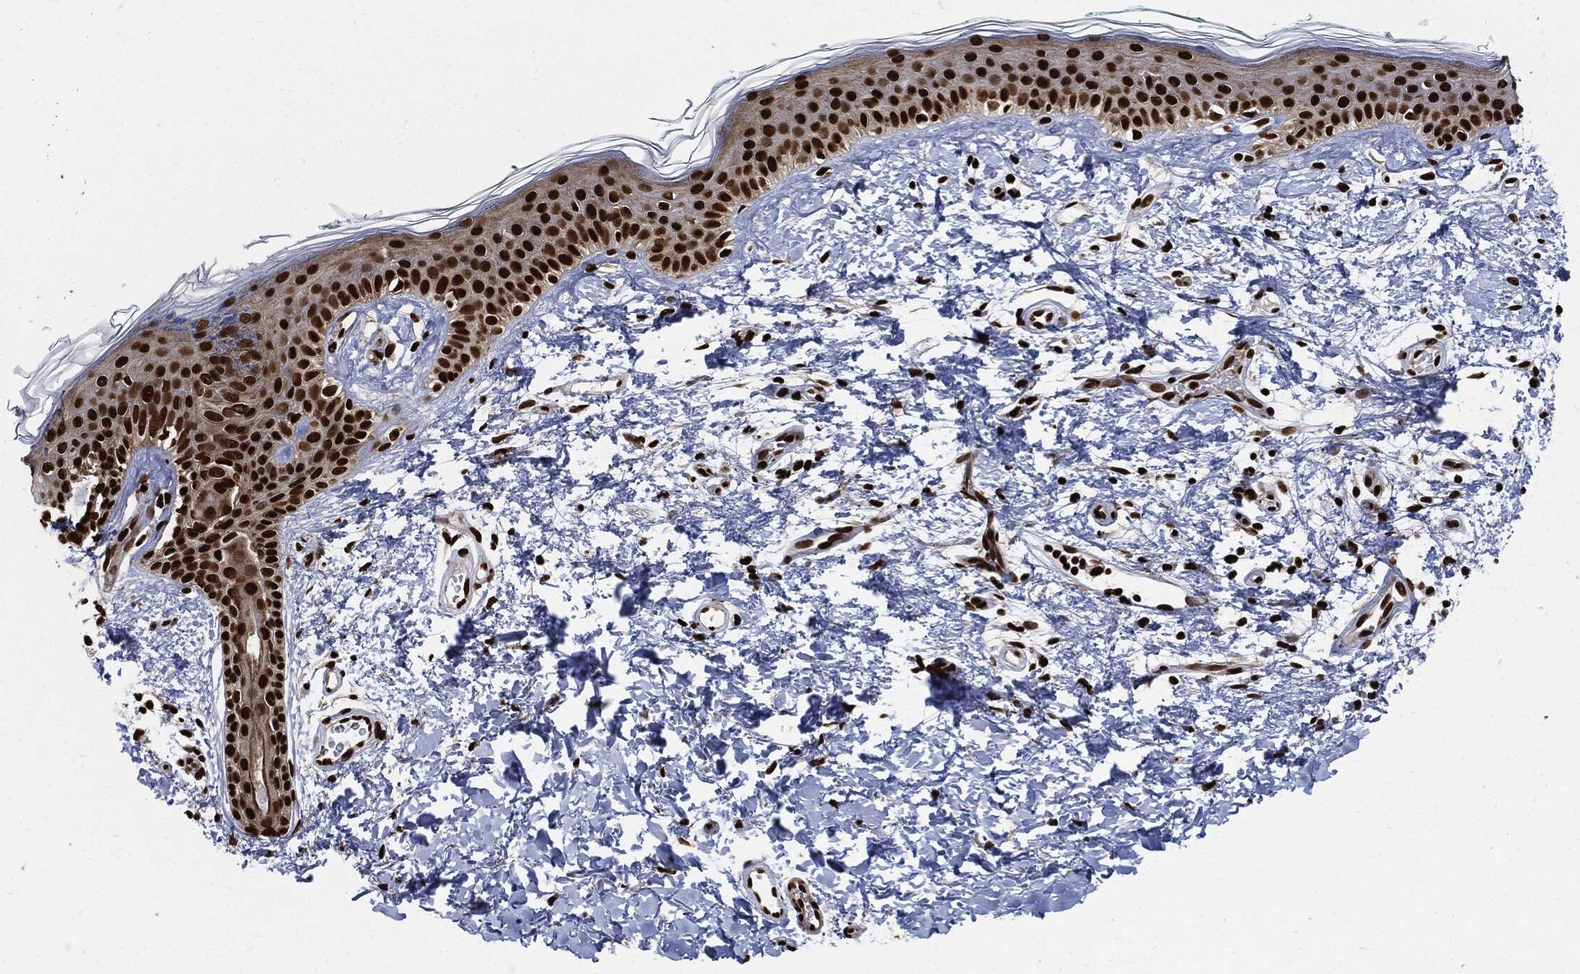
{"staining": {"intensity": "strong", "quantity": "<25%", "location": "nuclear"}, "tissue": "skin", "cell_type": "Fibroblasts", "image_type": "normal", "snomed": [{"axis": "morphology", "description": "Normal tissue, NOS"}, {"axis": "morphology", "description": "Basal cell carcinoma"}, {"axis": "topography", "description": "Skin"}], "caption": "Skin stained with a brown dye reveals strong nuclear positive positivity in about <25% of fibroblasts.", "gene": "RECQL", "patient": {"sex": "male", "age": 33}}